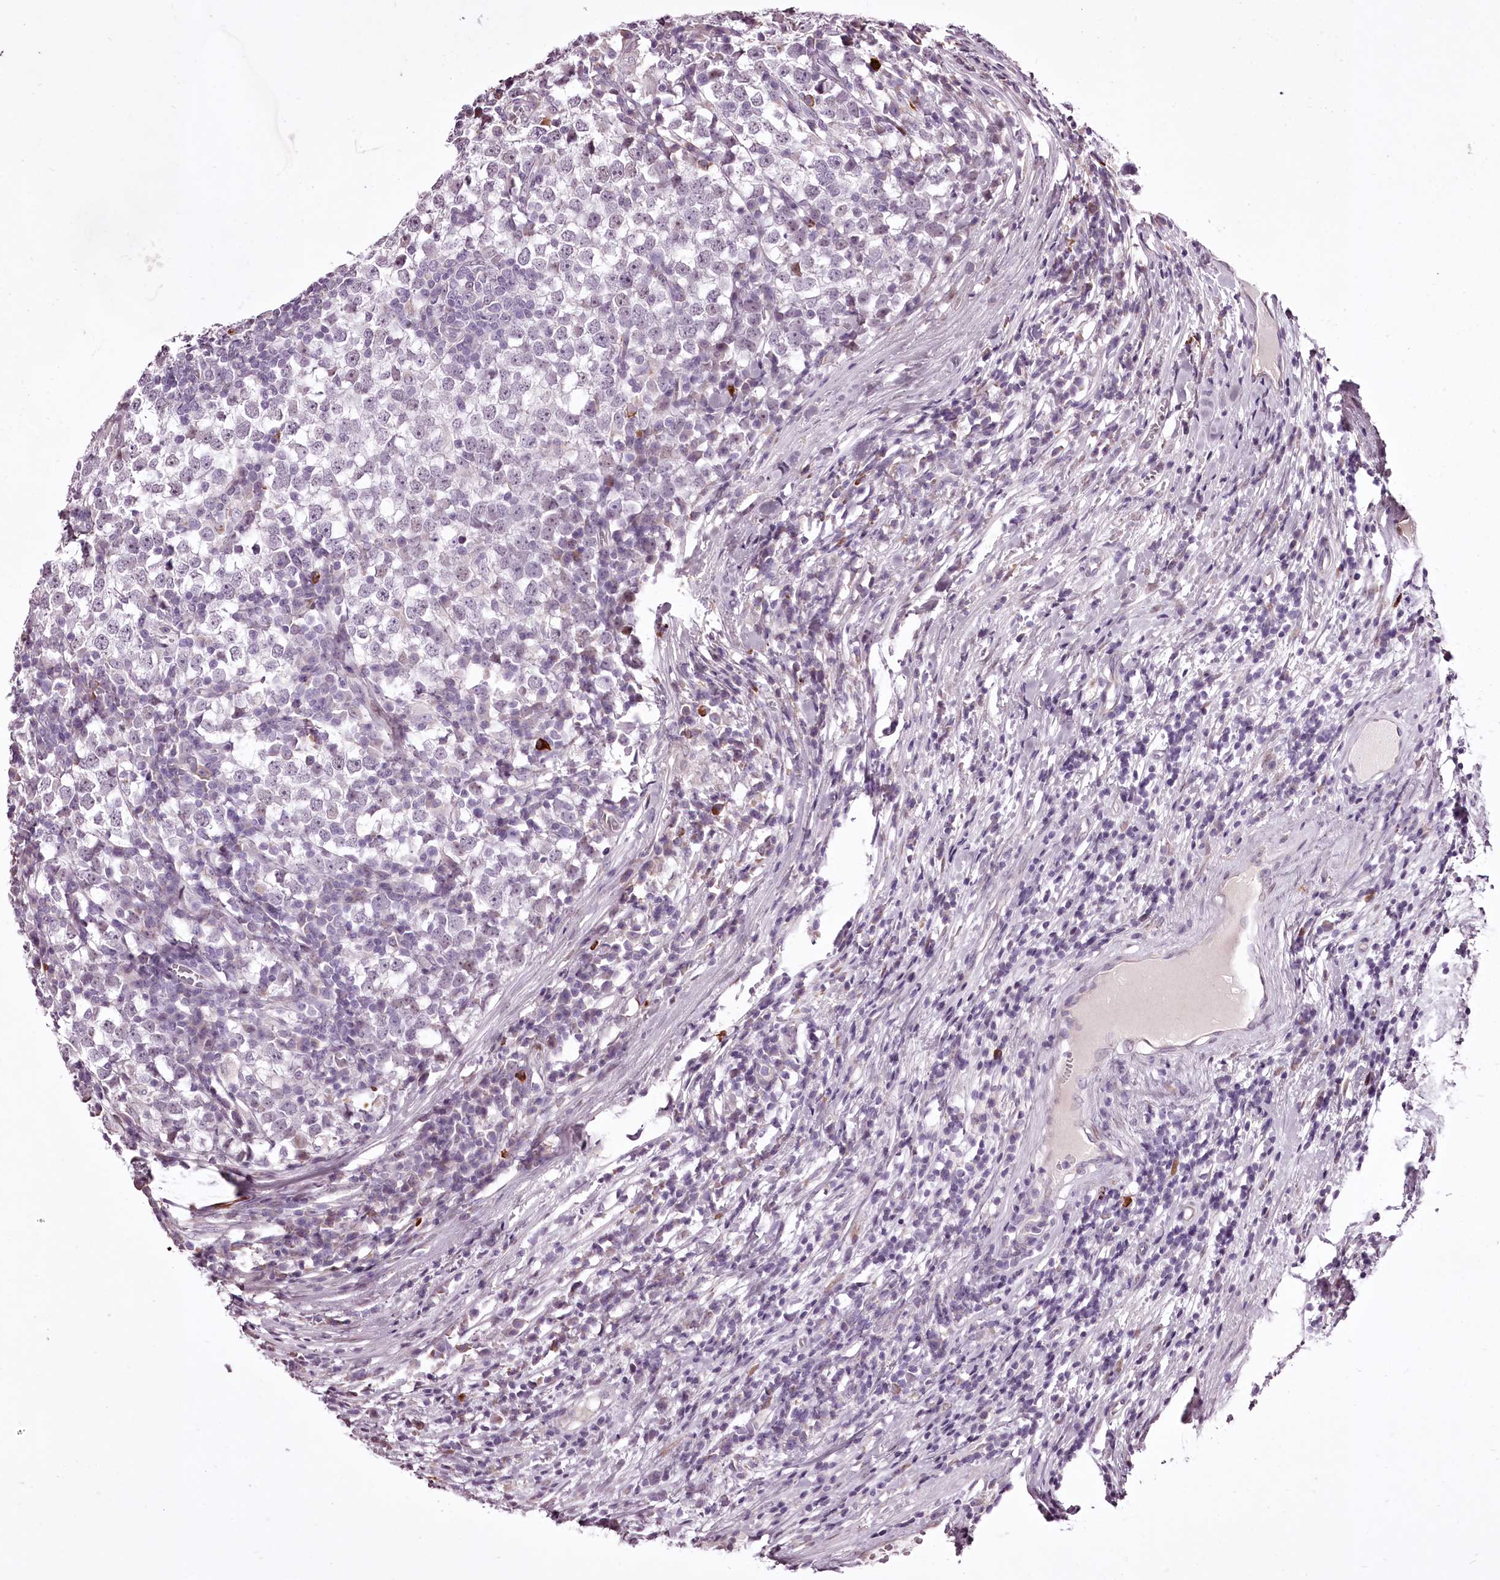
{"staining": {"intensity": "negative", "quantity": "none", "location": "none"}, "tissue": "testis cancer", "cell_type": "Tumor cells", "image_type": "cancer", "snomed": [{"axis": "morphology", "description": "Seminoma, NOS"}, {"axis": "topography", "description": "Testis"}], "caption": "DAB immunohistochemical staining of seminoma (testis) demonstrates no significant expression in tumor cells. (Brightfield microscopy of DAB (3,3'-diaminobenzidine) IHC at high magnification).", "gene": "C1orf56", "patient": {"sex": "male", "age": 65}}